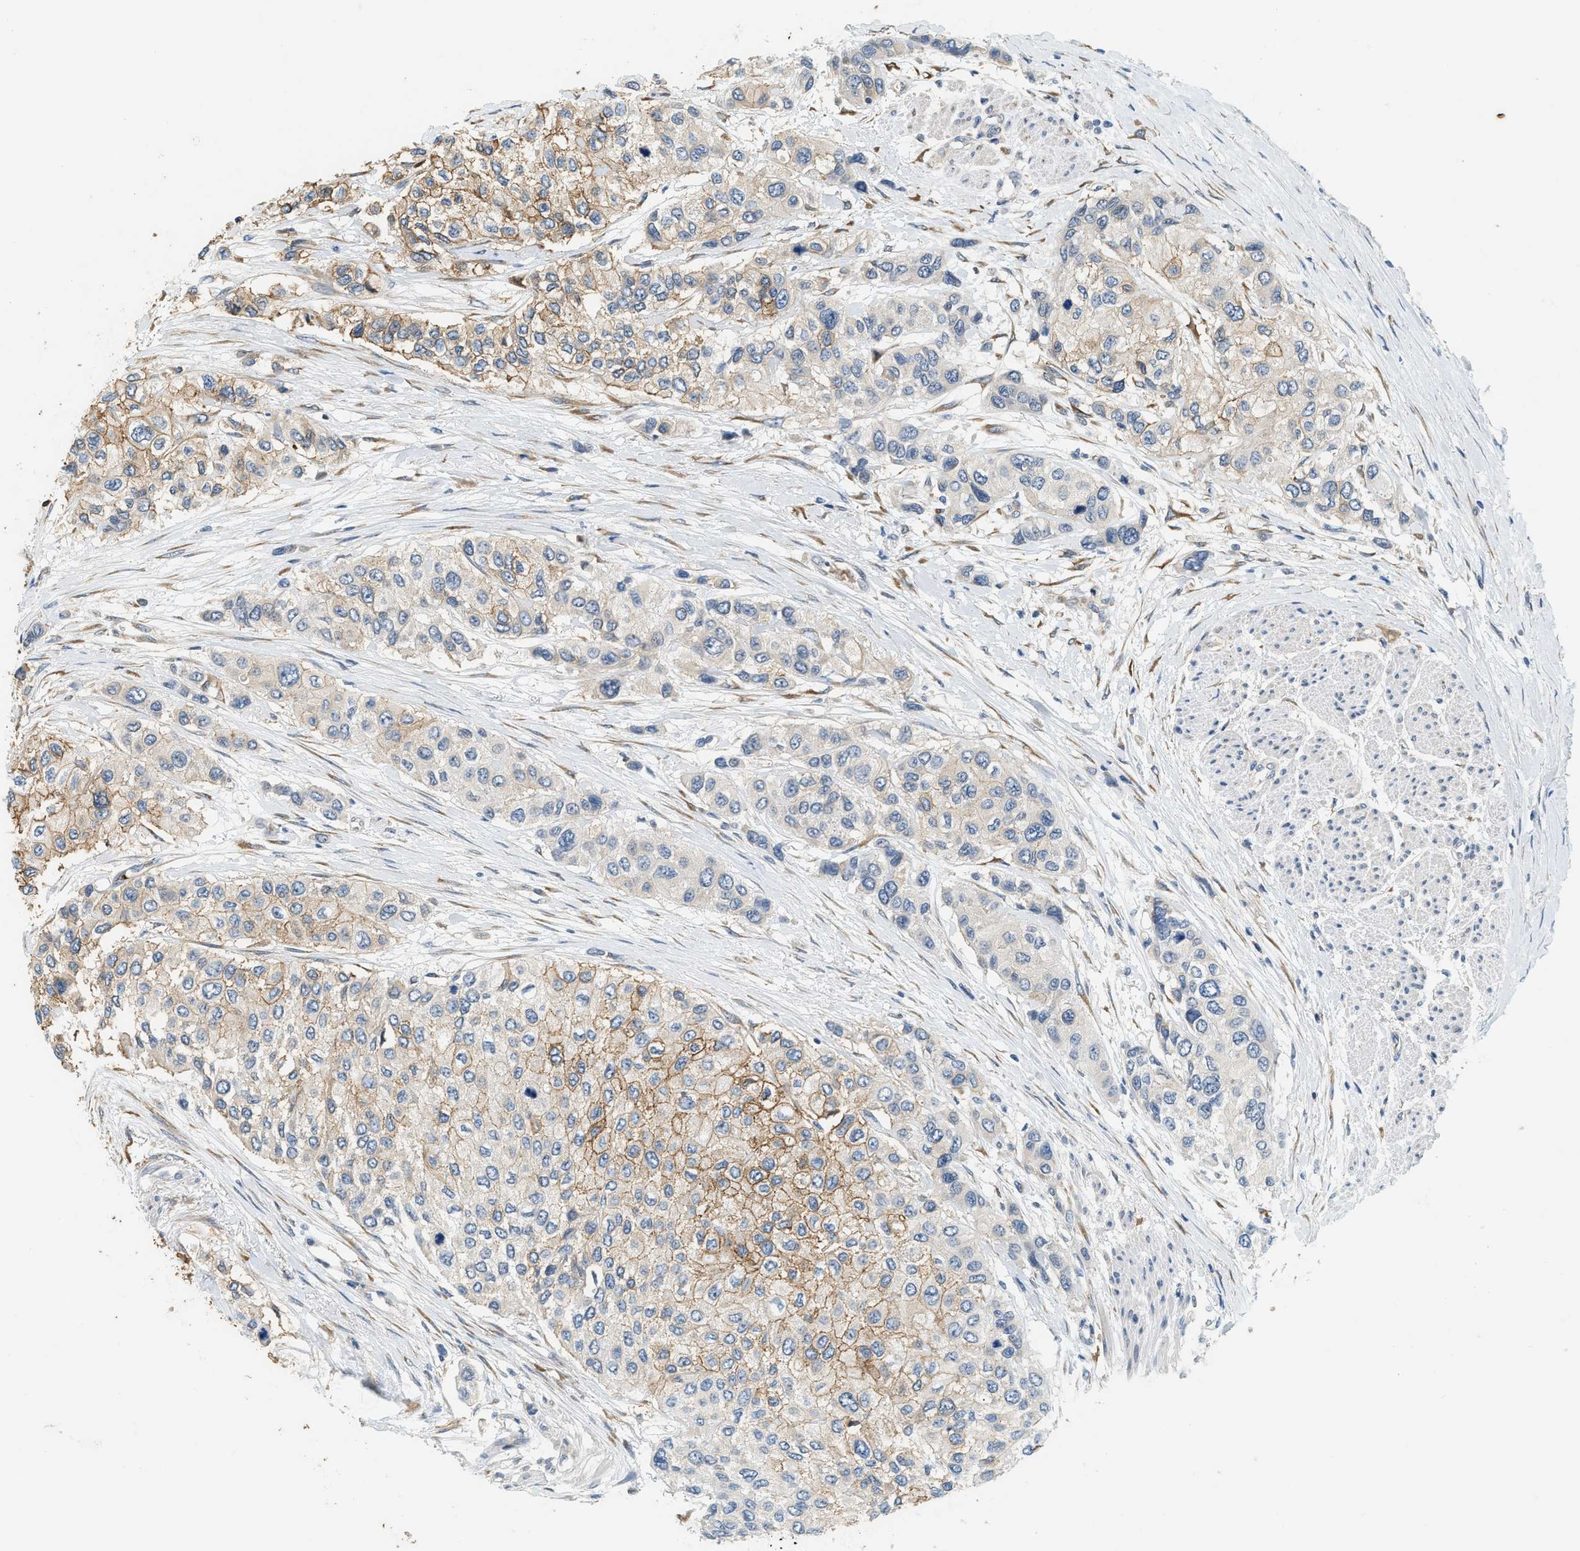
{"staining": {"intensity": "moderate", "quantity": "<25%", "location": "cytoplasmic/membranous"}, "tissue": "urothelial cancer", "cell_type": "Tumor cells", "image_type": "cancer", "snomed": [{"axis": "morphology", "description": "Urothelial carcinoma, High grade"}, {"axis": "topography", "description": "Urinary bladder"}], "caption": "Human urothelial cancer stained with a brown dye demonstrates moderate cytoplasmic/membranous positive positivity in approximately <25% of tumor cells.", "gene": "CYTH2", "patient": {"sex": "female", "age": 56}}